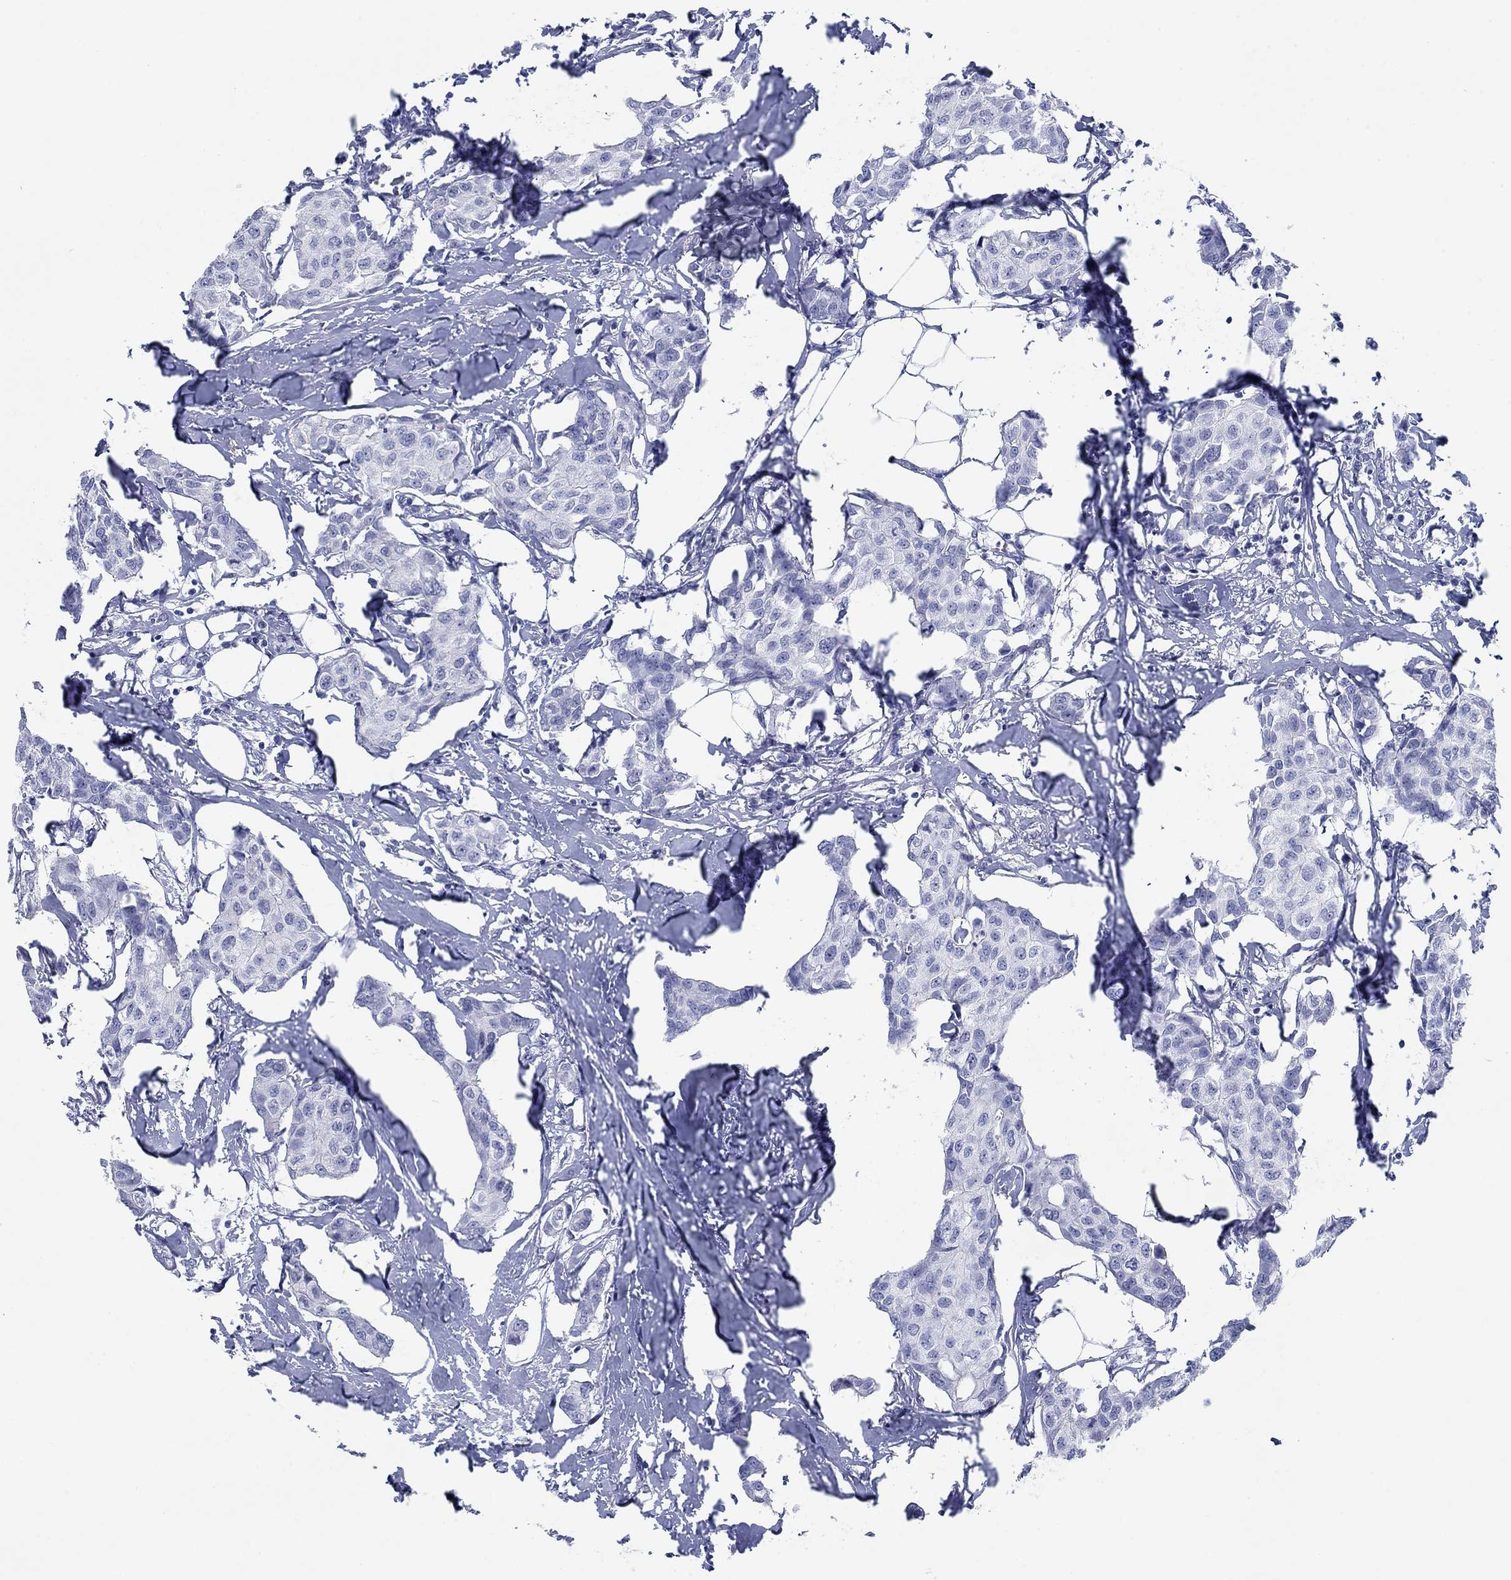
{"staining": {"intensity": "negative", "quantity": "none", "location": "none"}, "tissue": "breast cancer", "cell_type": "Tumor cells", "image_type": "cancer", "snomed": [{"axis": "morphology", "description": "Duct carcinoma"}, {"axis": "topography", "description": "Breast"}], "caption": "The IHC image has no significant staining in tumor cells of breast cancer tissue.", "gene": "PDYN", "patient": {"sex": "female", "age": 80}}